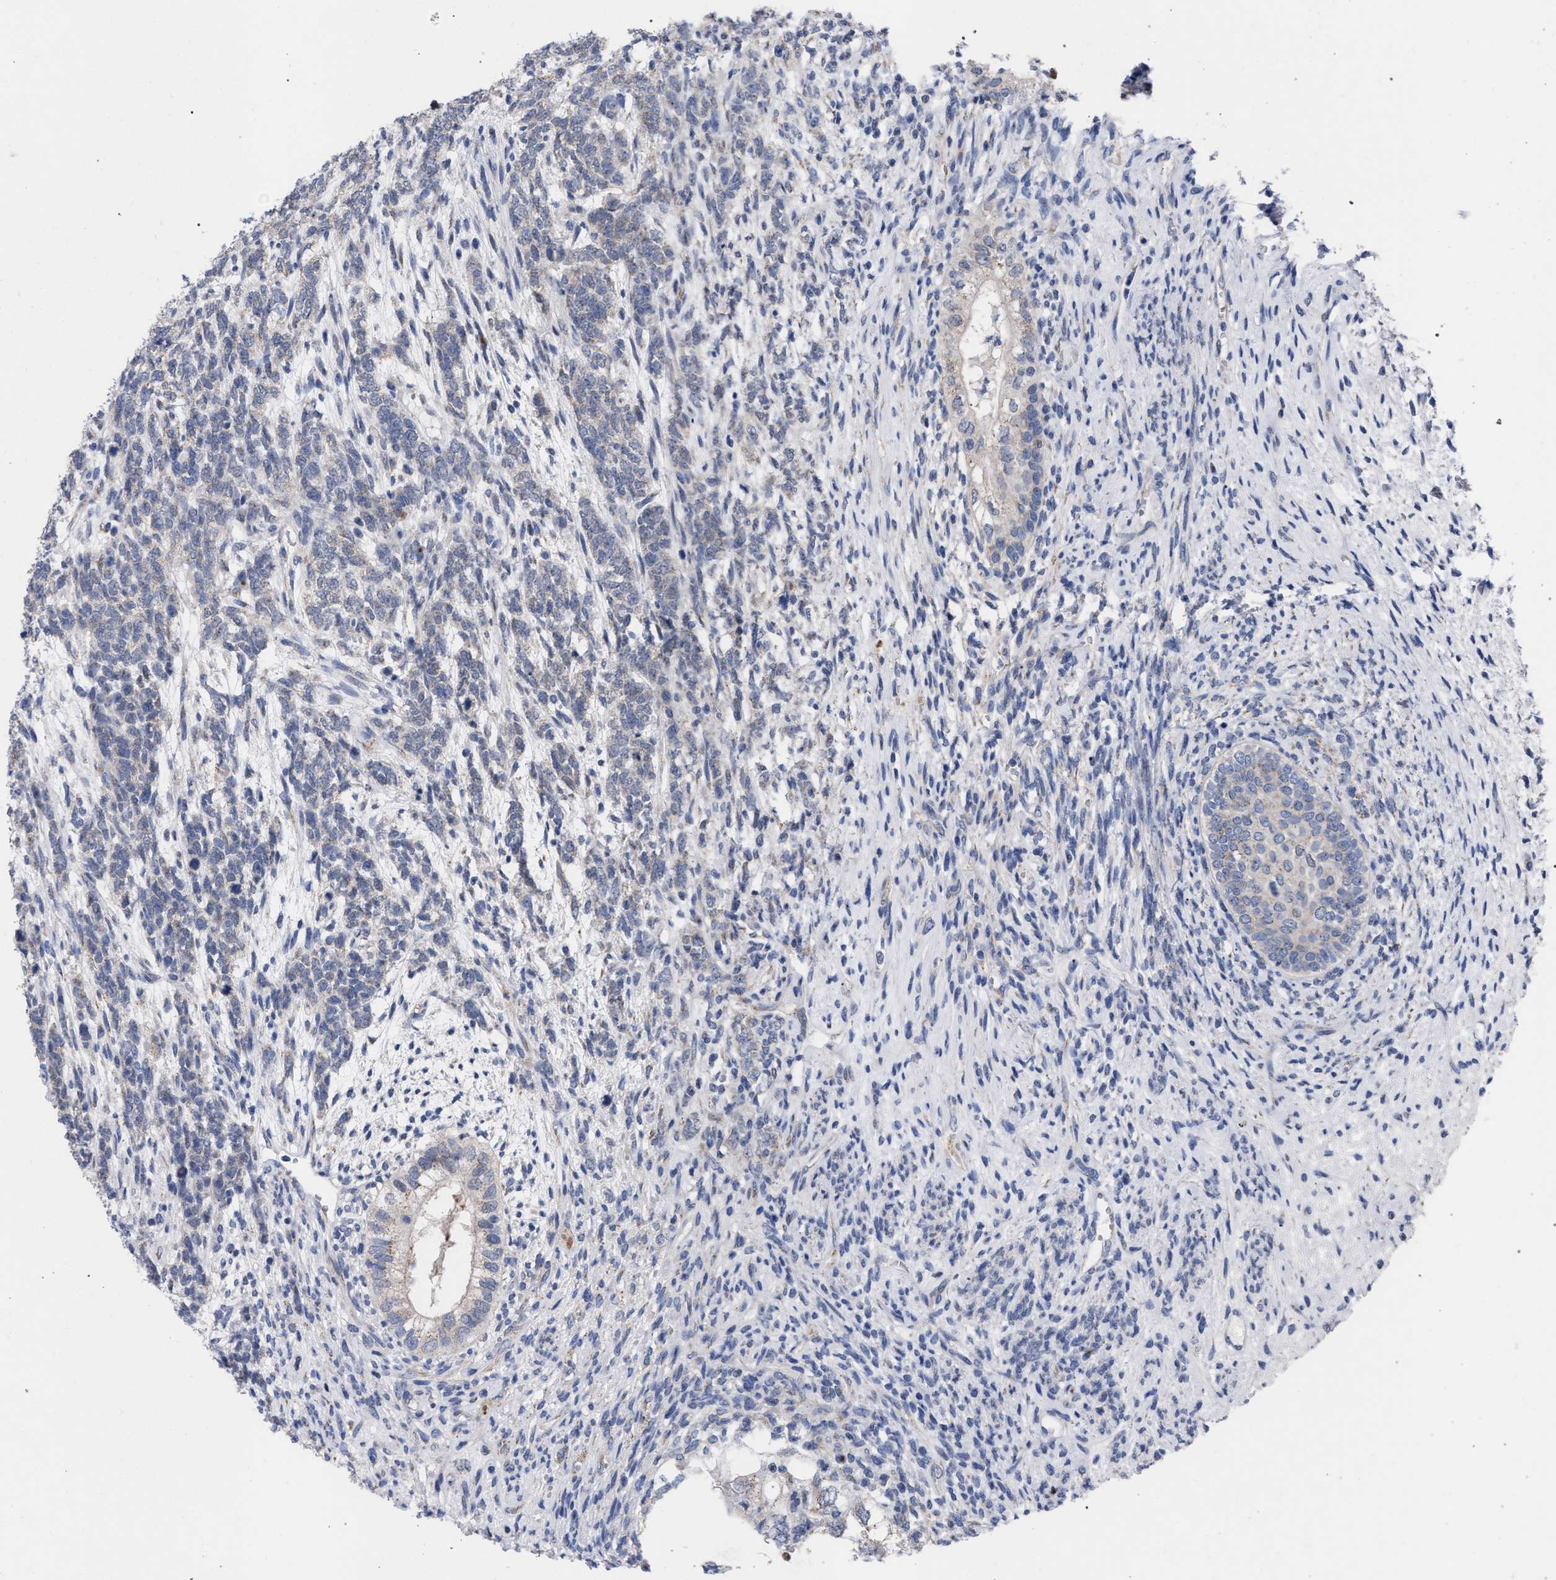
{"staining": {"intensity": "negative", "quantity": "none", "location": "none"}, "tissue": "testis cancer", "cell_type": "Tumor cells", "image_type": "cancer", "snomed": [{"axis": "morphology", "description": "Seminoma, NOS"}, {"axis": "topography", "description": "Testis"}], "caption": "IHC photomicrograph of human testis cancer (seminoma) stained for a protein (brown), which shows no staining in tumor cells.", "gene": "GOLGA2", "patient": {"sex": "male", "age": 28}}